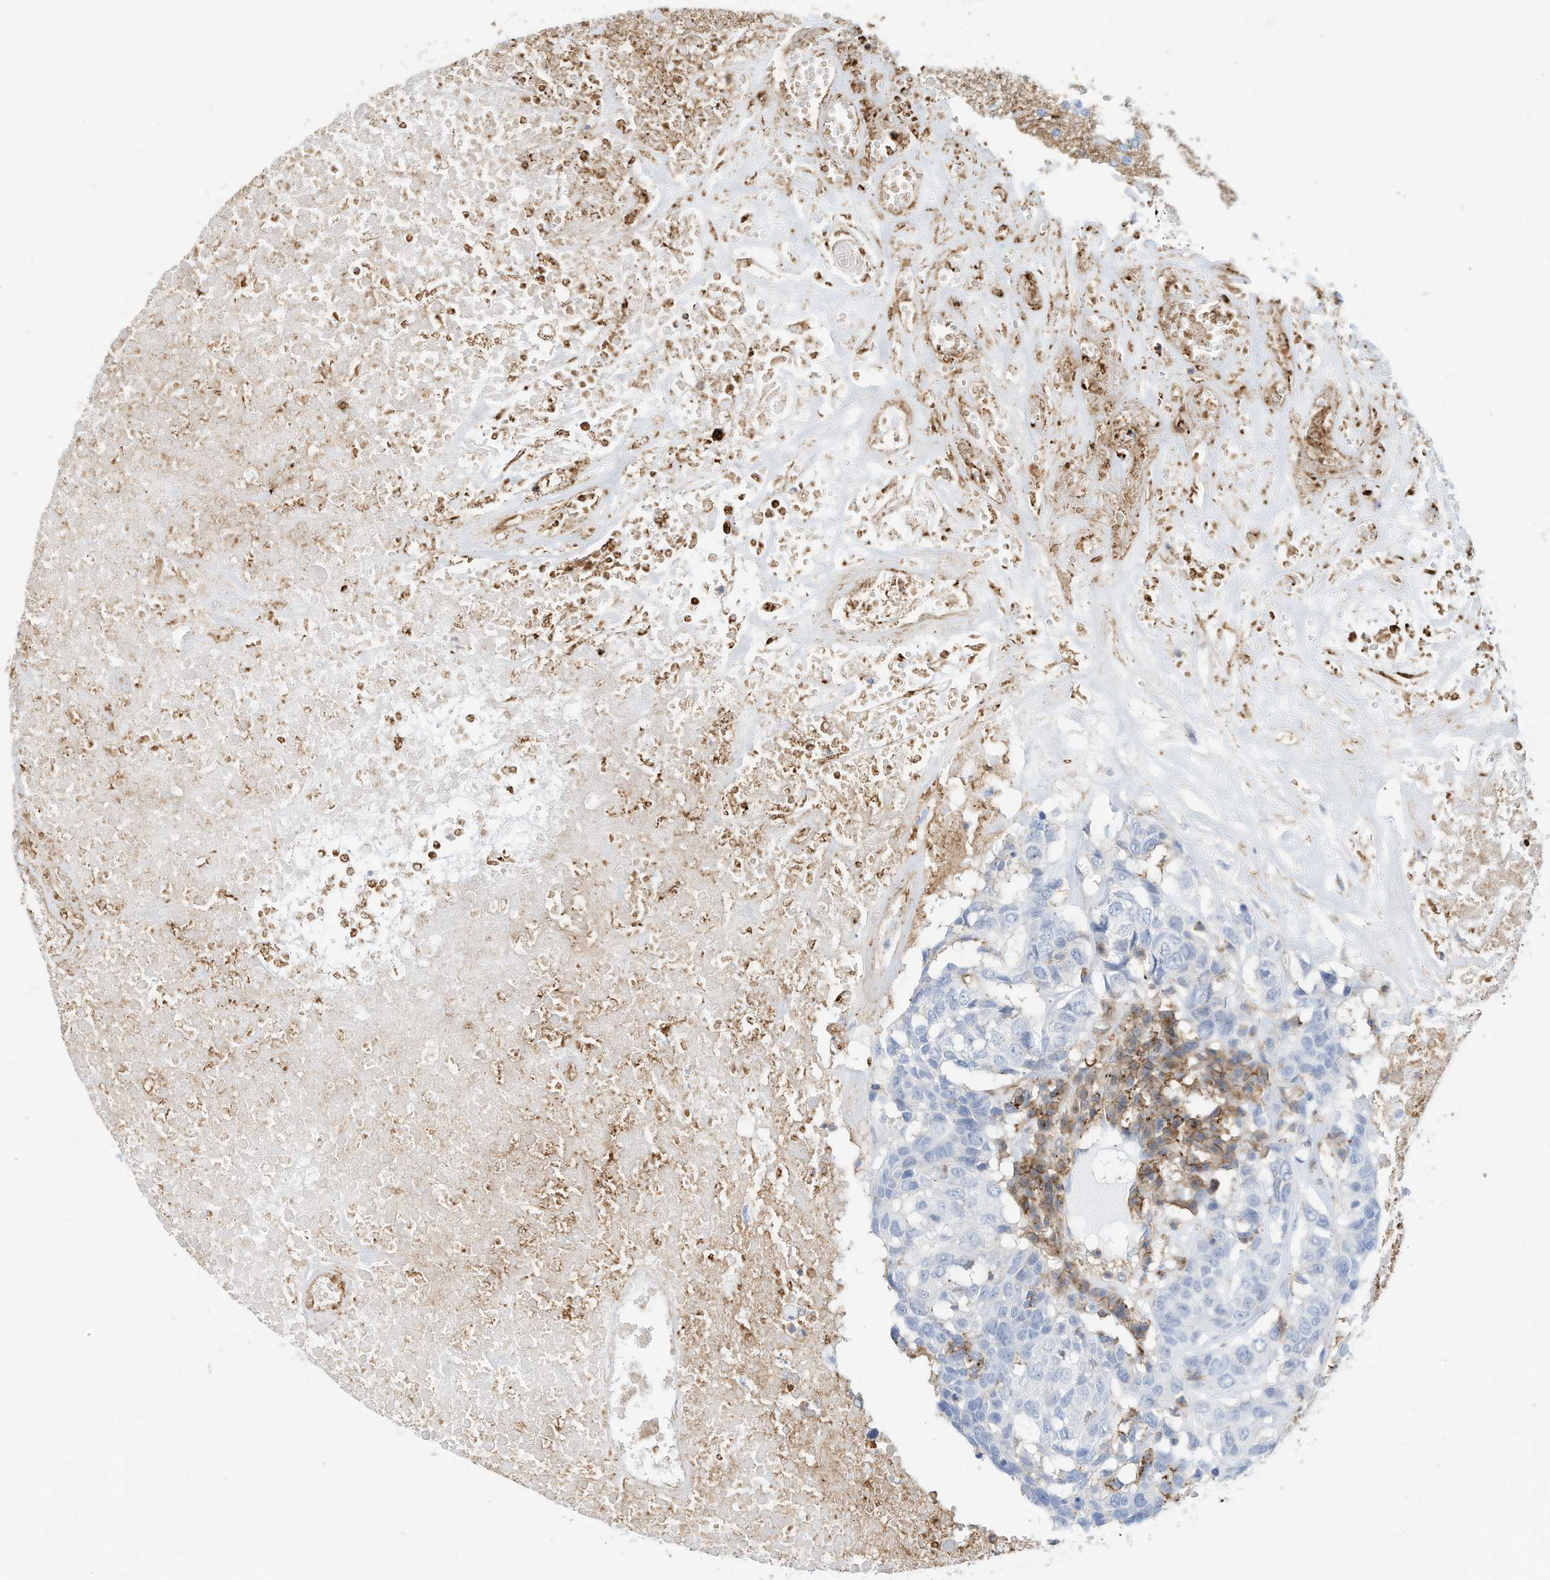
{"staining": {"intensity": "negative", "quantity": "none", "location": "none"}, "tissue": "head and neck cancer", "cell_type": "Tumor cells", "image_type": "cancer", "snomed": [{"axis": "morphology", "description": "Squamous cell carcinoma, NOS"}, {"axis": "topography", "description": "Head-Neck"}], "caption": "Tumor cells show no significant protein staining in head and neck cancer (squamous cell carcinoma).", "gene": "TXNDC9", "patient": {"sex": "male", "age": 66}}